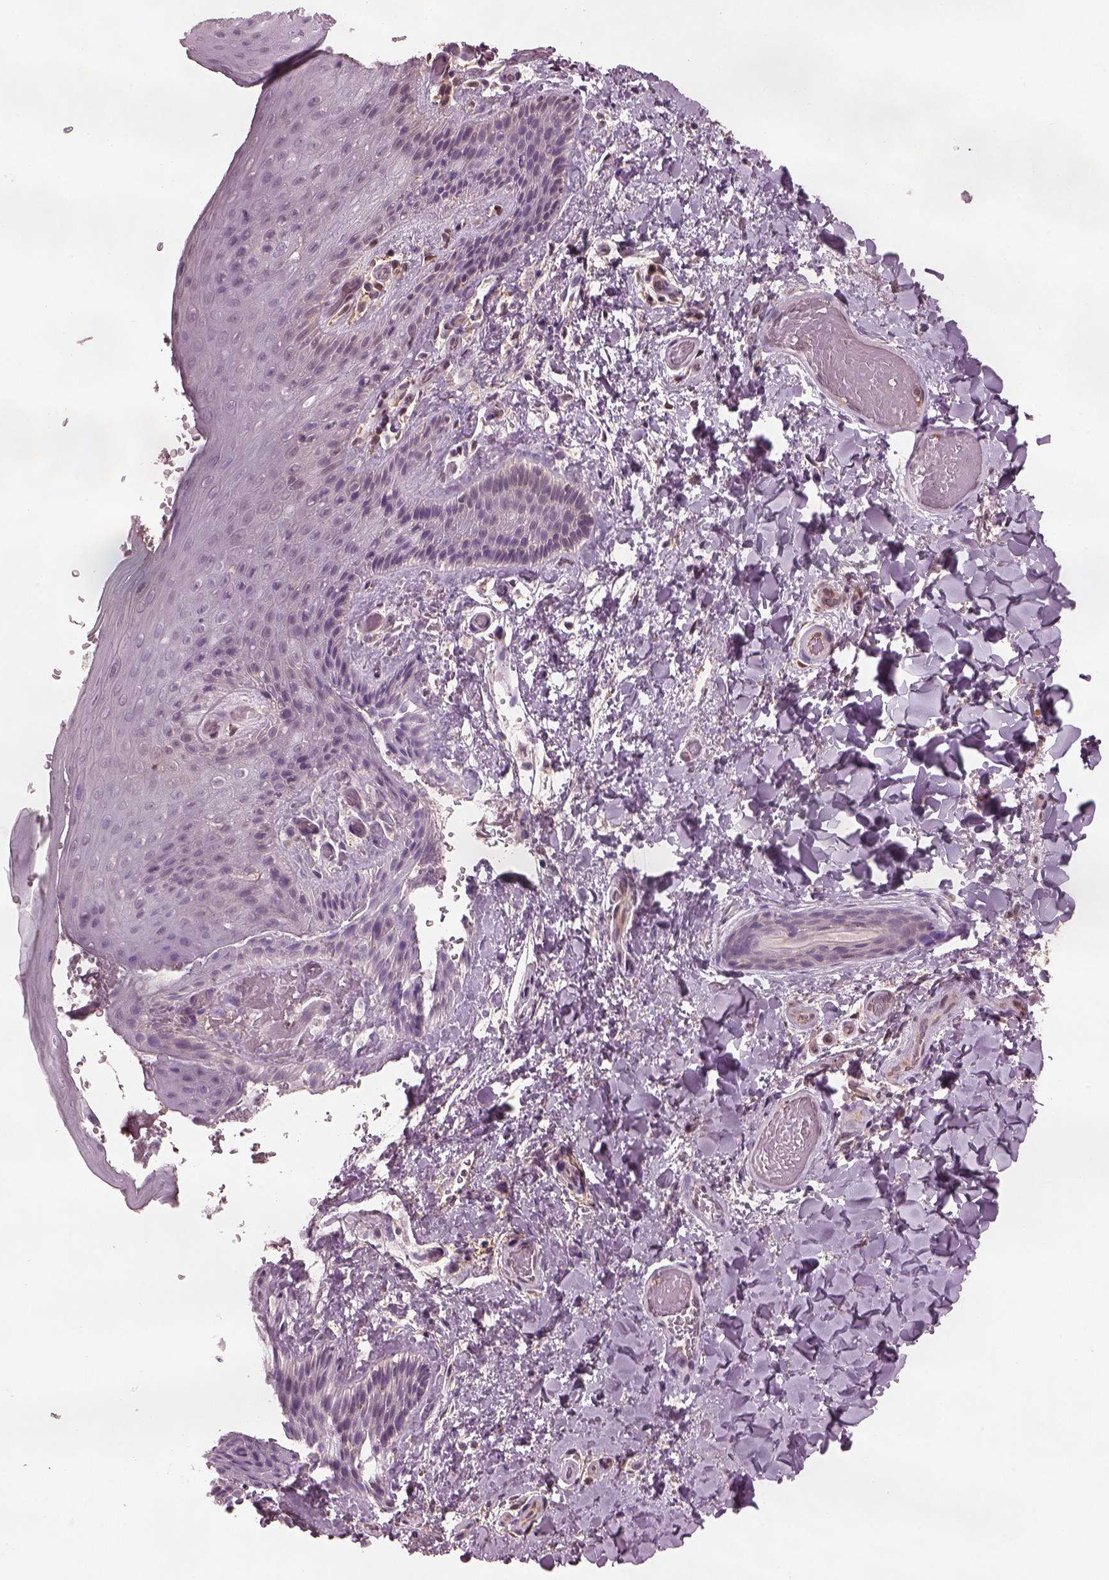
{"staining": {"intensity": "negative", "quantity": "none", "location": "none"}, "tissue": "skin", "cell_type": "Epidermal cells", "image_type": "normal", "snomed": [{"axis": "morphology", "description": "Normal tissue, NOS"}, {"axis": "topography", "description": "Anal"}], "caption": "Protein analysis of benign skin demonstrates no significant expression in epidermal cells. (DAB immunohistochemistry (IHC), high magnification).", "gene": "SRI", "patient": {"sex": "male", "age": 36}}